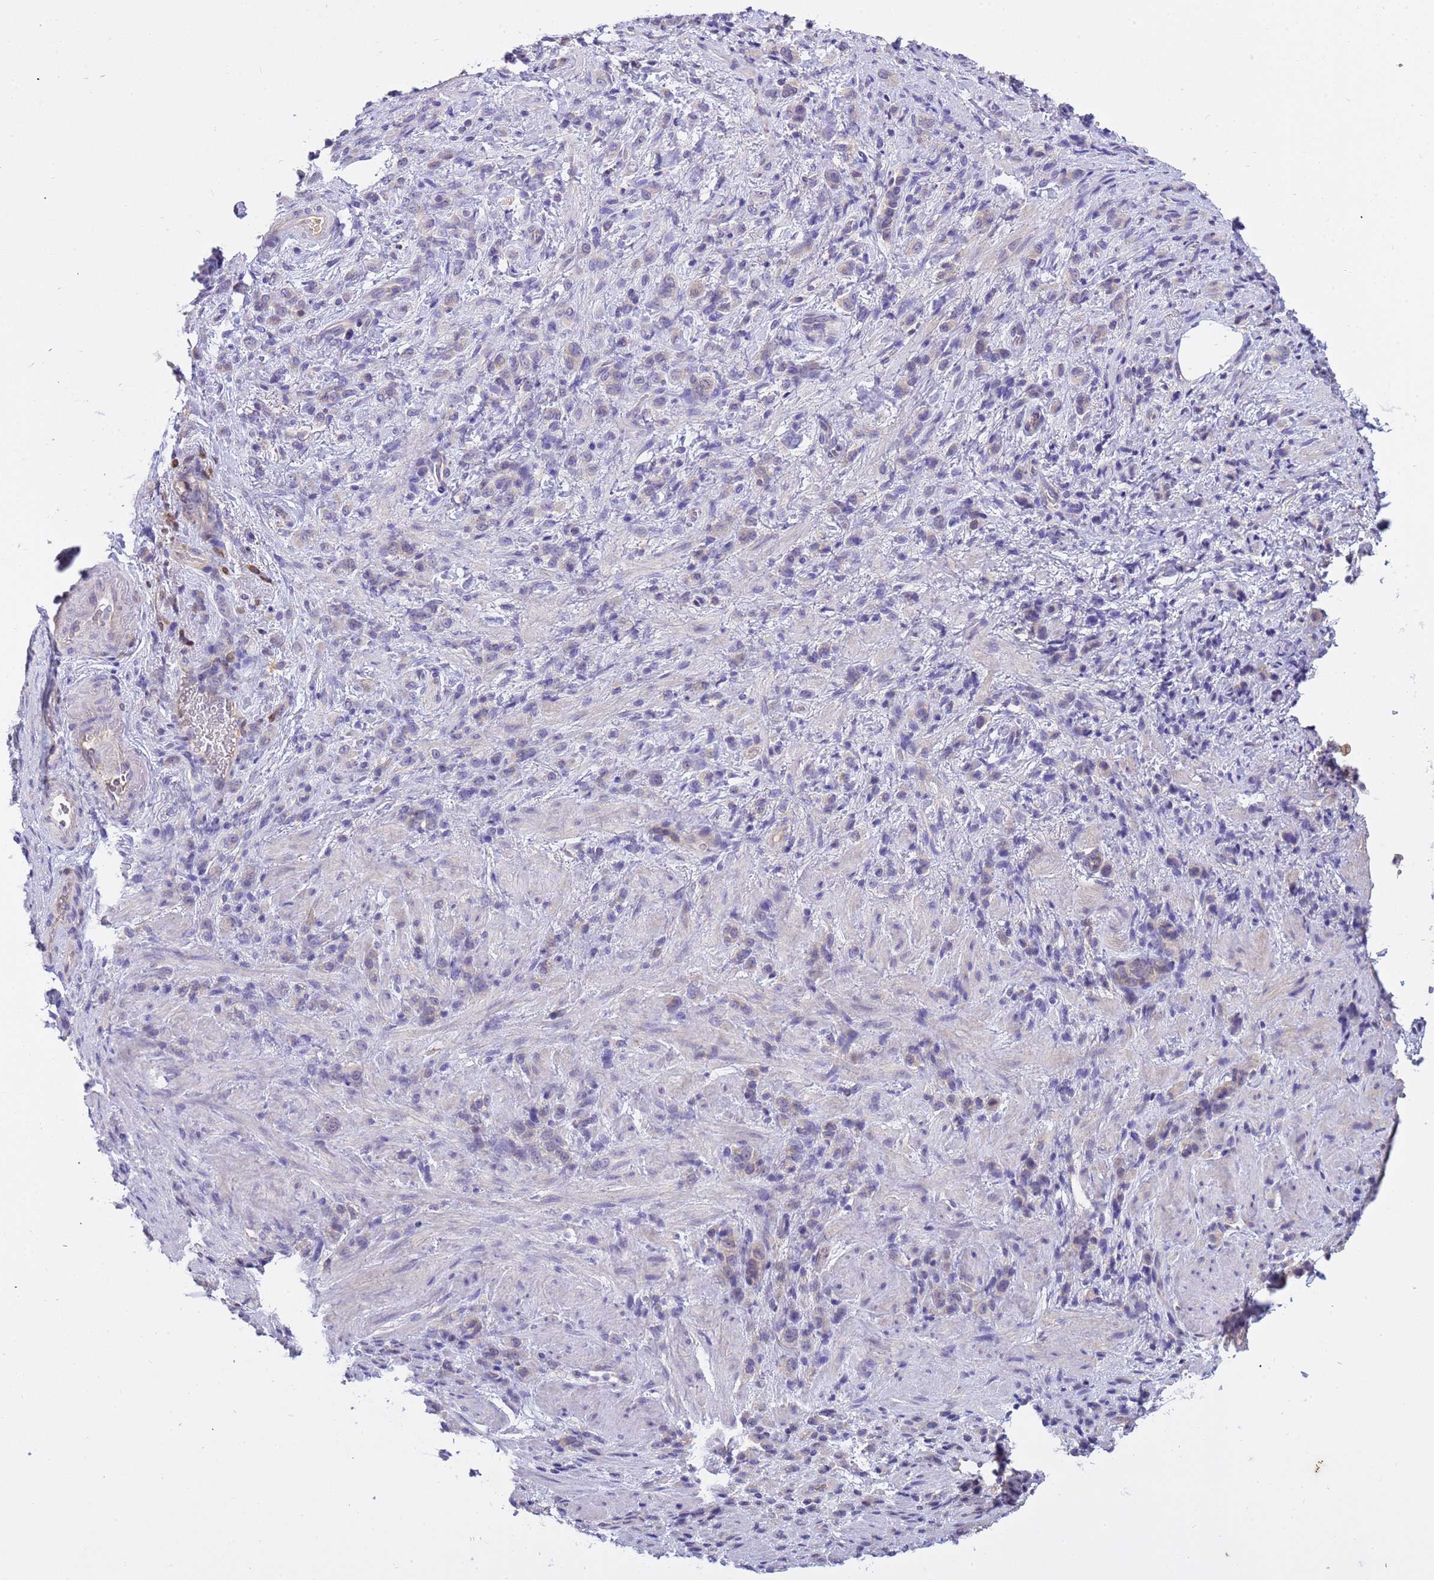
{"staining": {"intensity": "negative", "quantity": "none", "location": "none"}, "tissue": "stomach cancer", "cell_type": "Tumor cells", "image_type": "cancer", "snomed": [{"axis": "morphology", "description": "Adenocarcinoma, NOS"}, {"axis": "topography", "description": "Stomach"}], "caption": "Tumor cells show no significant expression in stomach cancer.", "gene": "PLCXD3", "patient": {"sex": "male", "age": 77}}